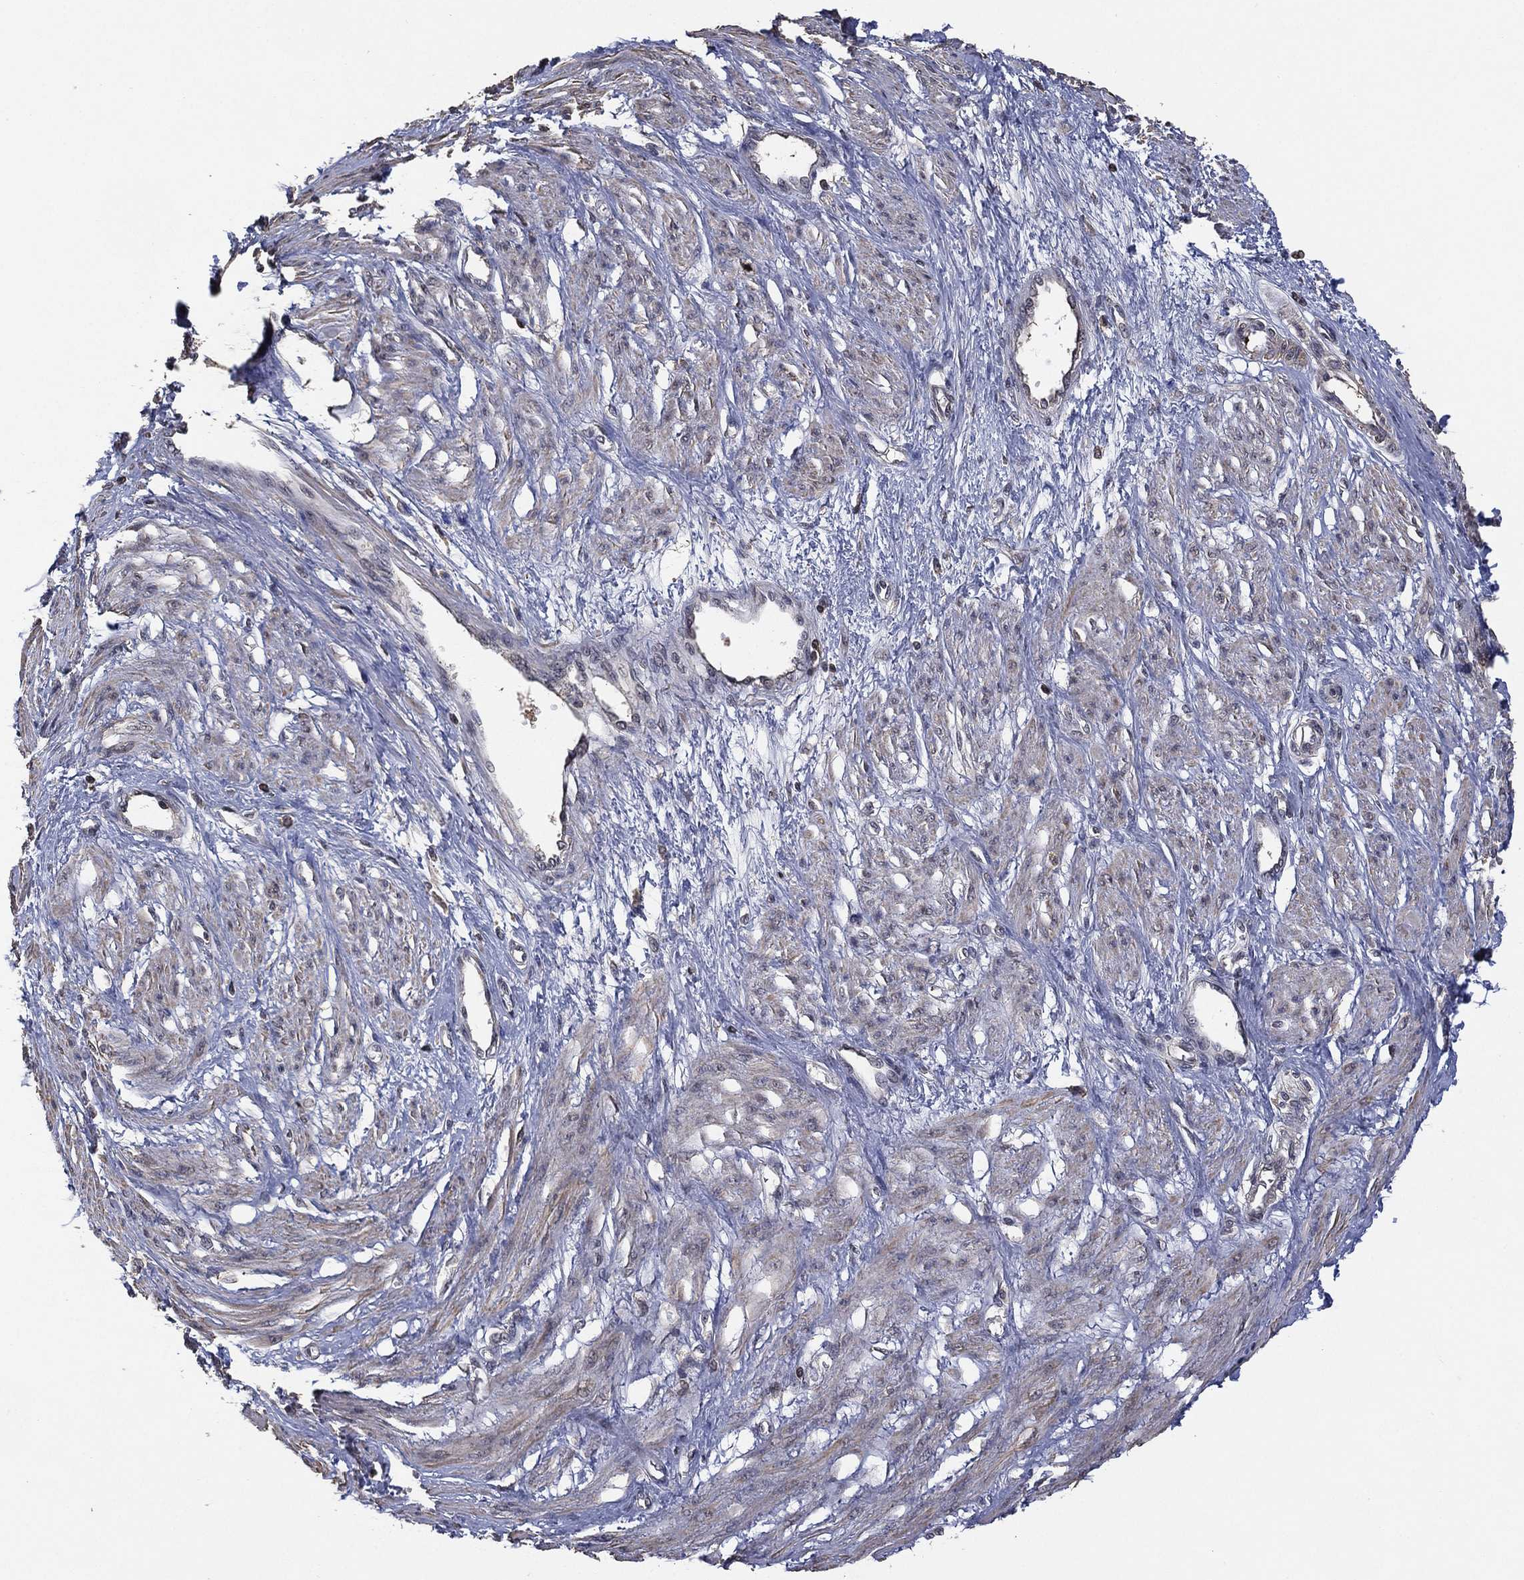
{"staining": {"intensity": "moderate", "quantity": "<25%", "location": "cytoplasmic/membranous"}, "tissue": "smooth muscle", "cell_type": "Smooth muscle cells", "image_type": "normal", "snomed": [{"axis": "morphology", "description": "Normal tissue, NOS"}, {"axis": "topography", "description": "Smooth muscle"}, {"axis": "topography", "description": "Uterus"}], "caption": "Immunohistochemistry photomicrograph of benign smooth muscle stained for a protein (brown), which demonstrates low levels of moderate cytoplasmic/membranous positivity in about <25% of smooth muscle cells.", "gene": "NELFCD", "patient": {"sex": "female", "age": 39}}